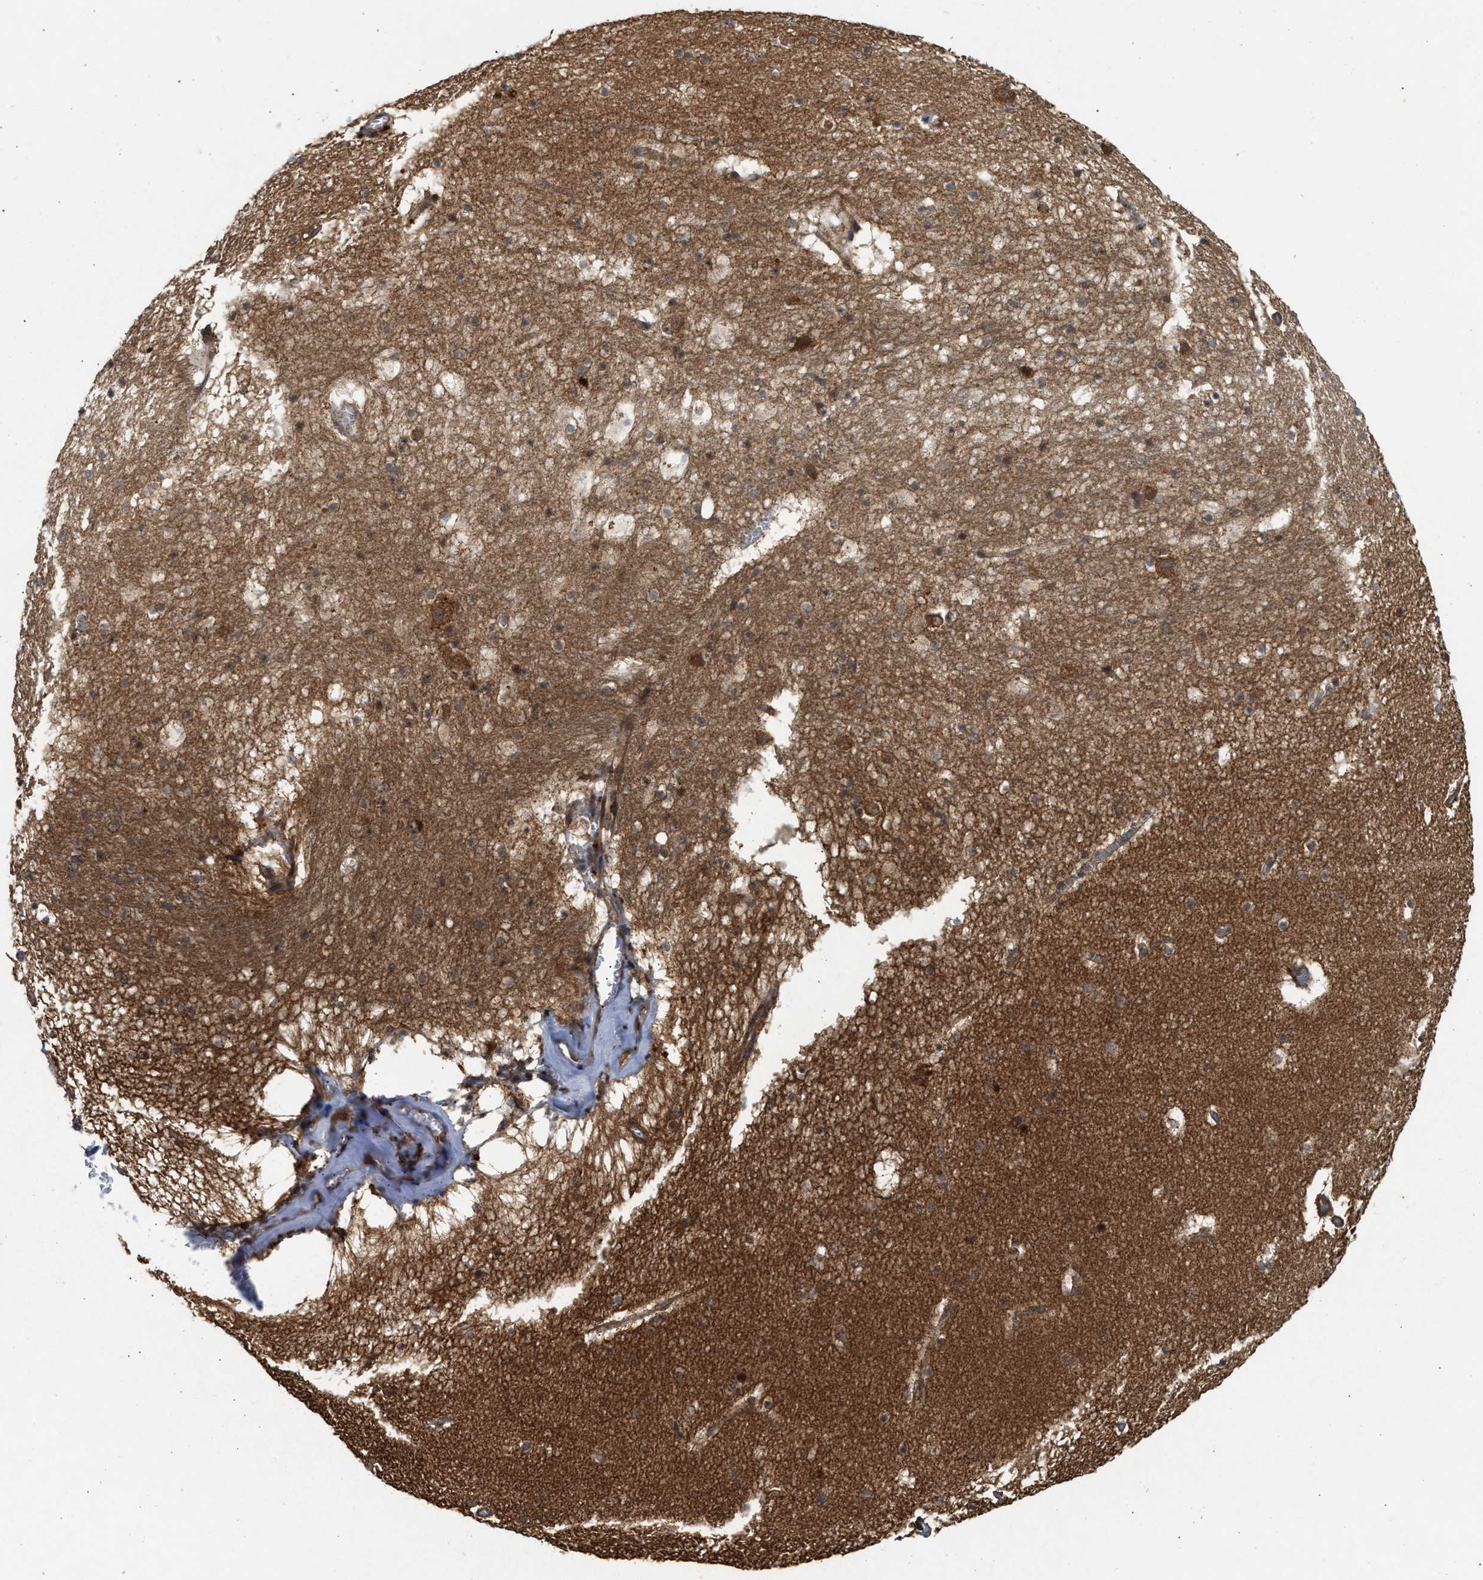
{"staining": {"intensity": "moderate", "quantity": ">75%", "location": "cytoplasmic/membranous"}, "tissue": "hippocampus", "cell_type": "Glial cells", "image_type": "normal", "snomed": [{"axis": "morphology", "description": "Normal tissue, NOS"}, {"axis": "topography", "description": "Hippocampus"}], "caption": "This photomicrograph exhibits IHC staining of benign human hippocampus, with medium moderate cytoplasmic/membranous staining in about >75% of glial cells.", "gene": "CFLAR", "patient": {"sex": "male", "age": 45}}